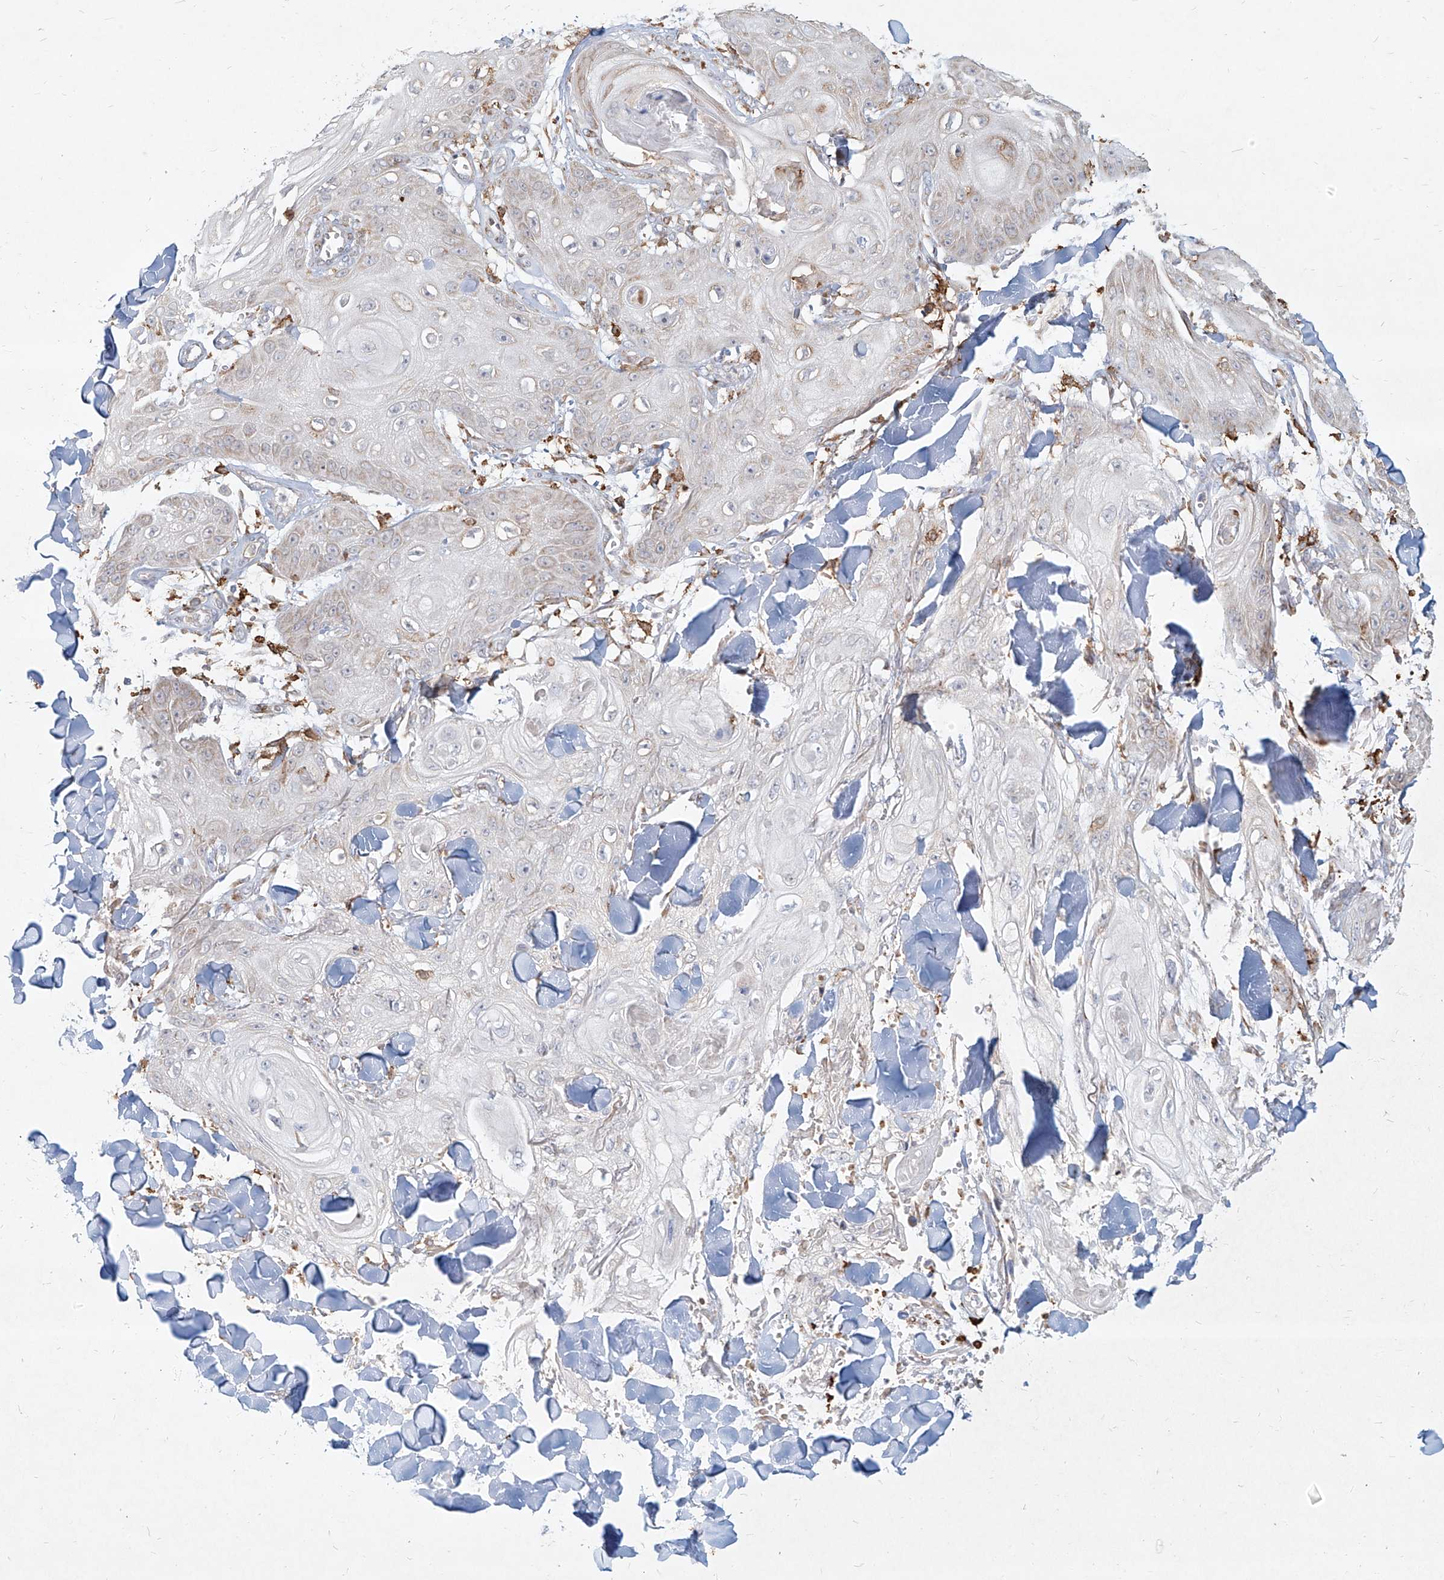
{"staining": {"intensity": "negative", "quantity": "none", "location": "none"}, "tissue": "skin cancer", "cell_type": "Tumor cells", "image_type": "cancer", "snomed": [{"axis": "morphology", "description": "Squamous cell carcinoma, NOS"}, {"axis": "topography", "description": "Skin"}], "caption": "Human skin cancer (squamous cell carcinoma) stained for a protein using immunohistochemistry shows no expression in tumor cells.", "gene": "CD209", "patient": {"sex": "male", "age": 74}}